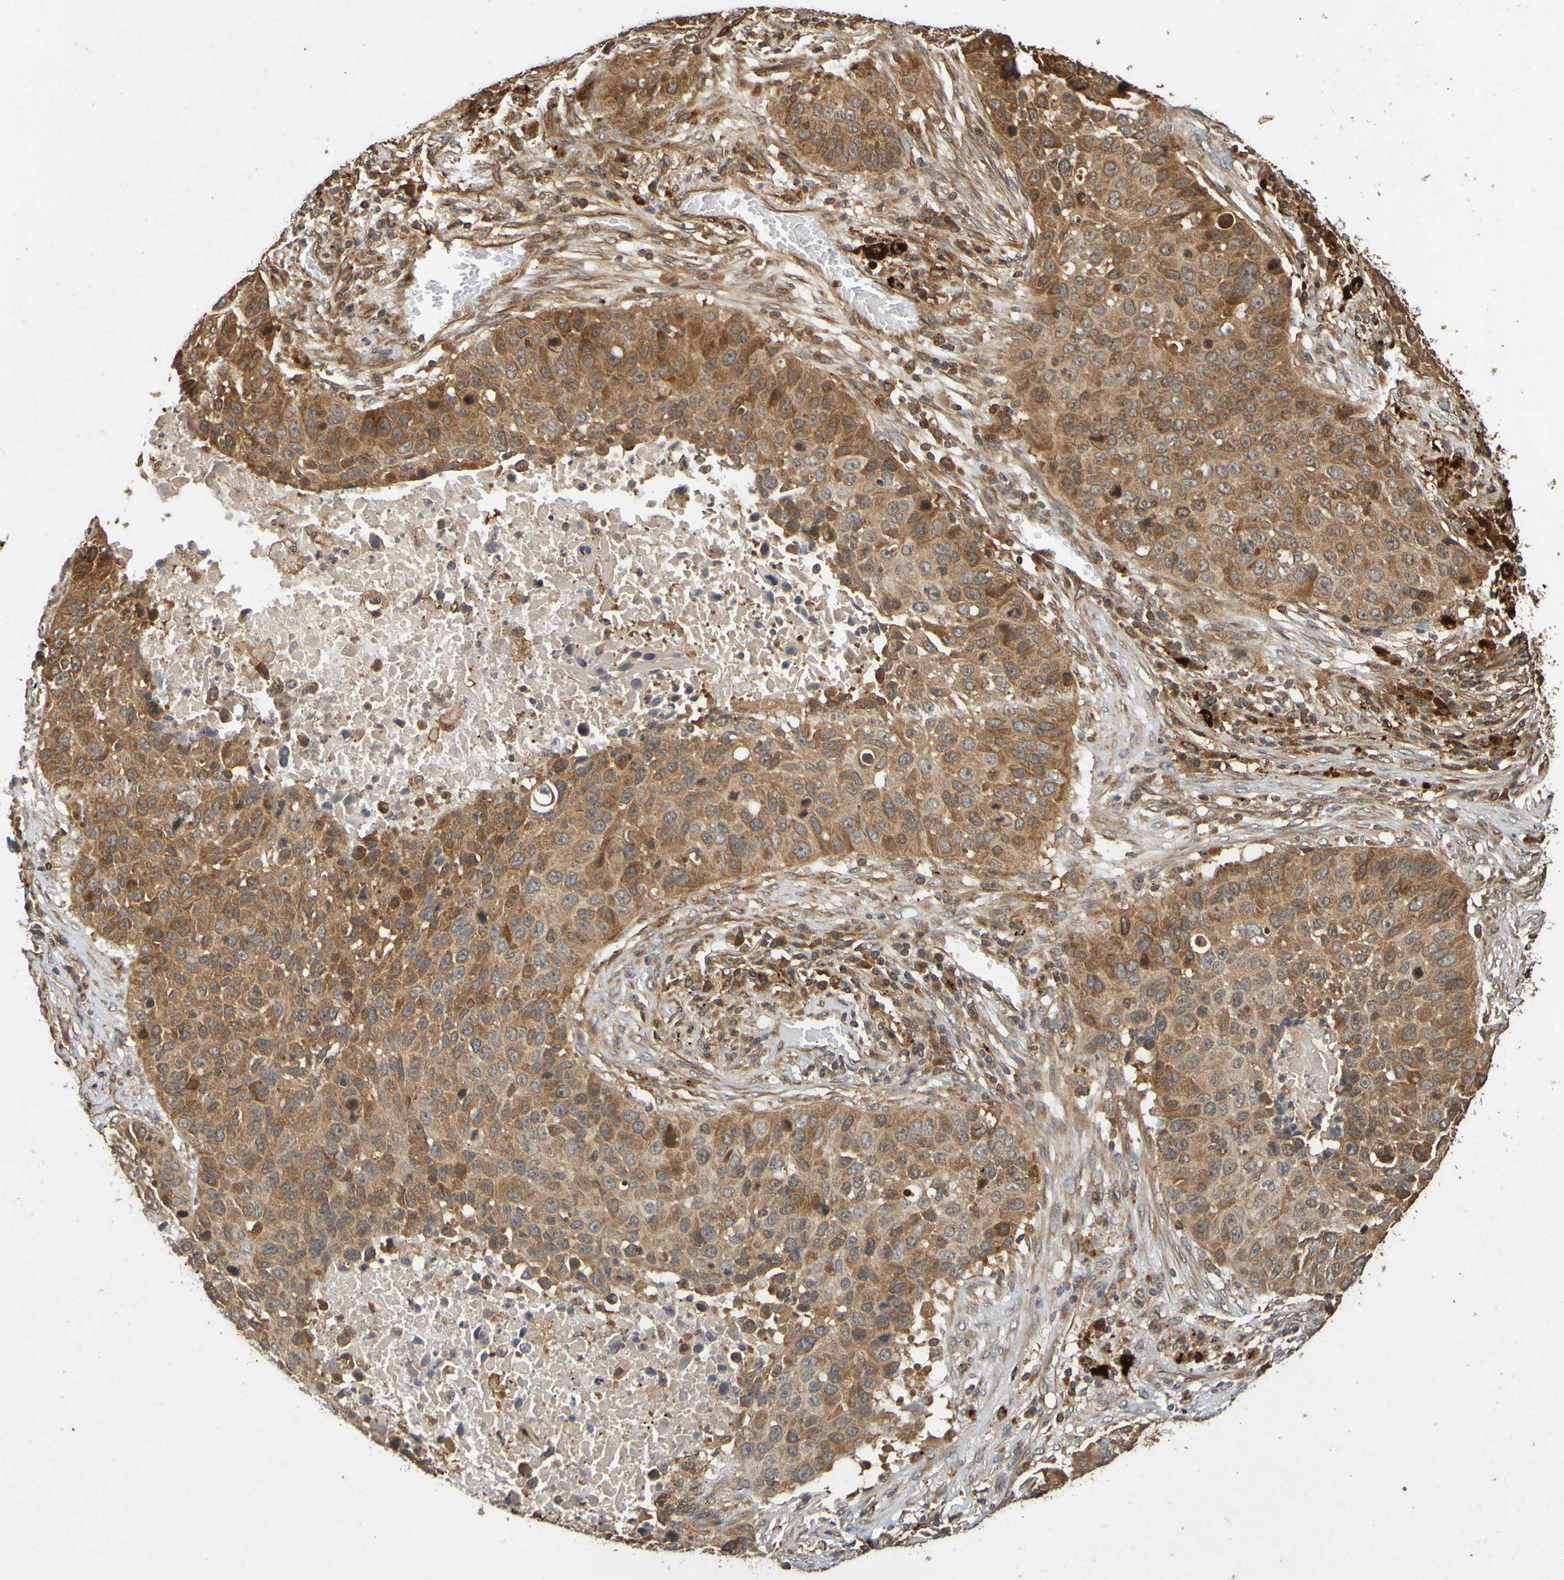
{"staining": {"intensity": "moderate", "quantity": ">75%", "location": "cytoplasmic/membranous"}, "tissue": "lung cancer", "cell_type": "Tumor cells", "image_type": "cancer", "snomed": [{"axis": "morphology", "description": "Squamous cell carcinoma, NOS"}, {"axis": "topography", "description": "Lung"}], "caption": "An image showing moderate cytoplasmic/membranous positivity in approximately >75% of tumor cells in lung cancer (squamous cell carcinoma), as visualized by brown immunohistochemical staining.", "gene": "OCRL", "patient": {"sex": "male", "age": 57}}